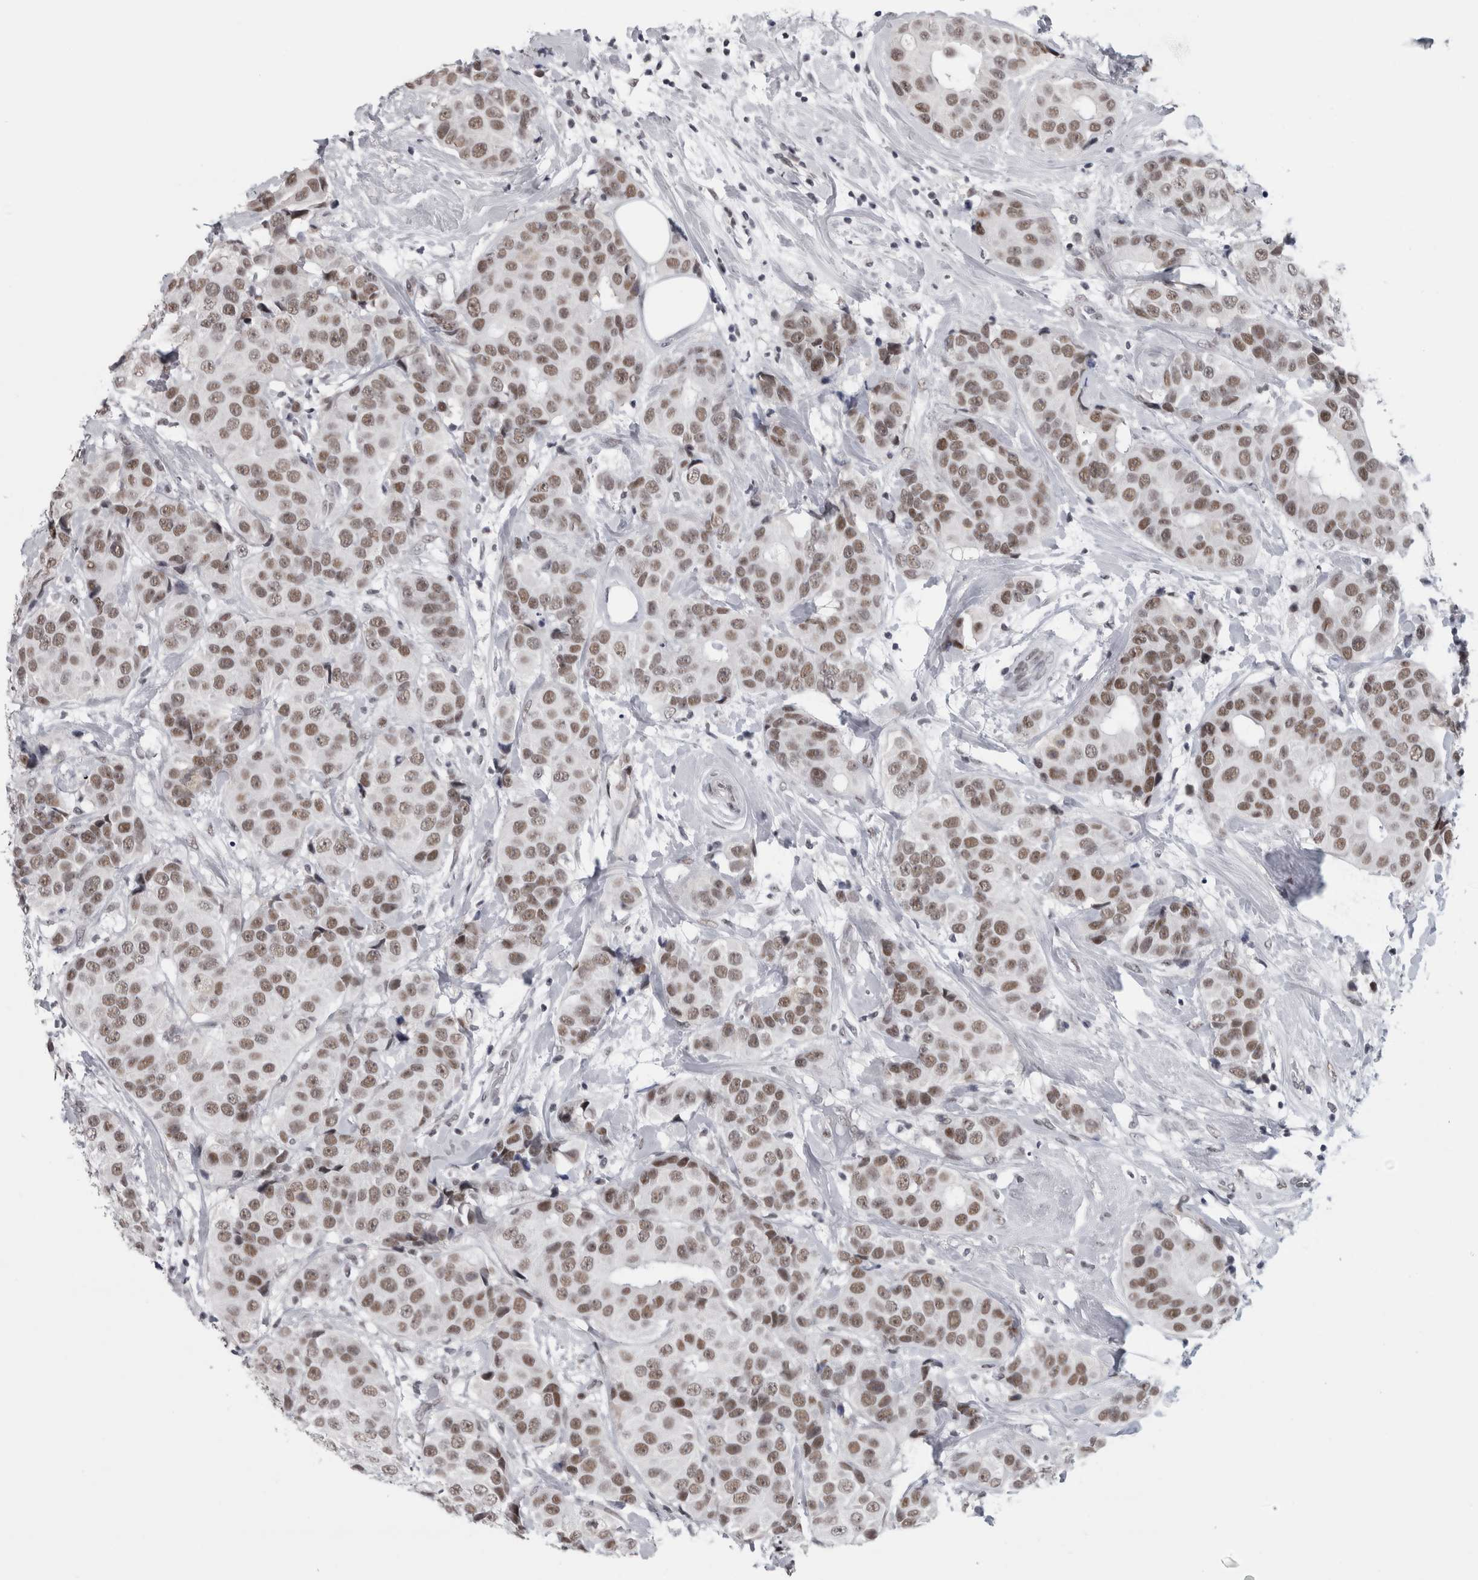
{"staining": {"intensity": "moderate", "quantity": ">75%", "location": "nuclear"}, "tissue": "breast cancer", "cell_type": "Tumor cells", "image_type": "cancer", "snomed": [{"axis": "morphology", "description": "Normal tissue, NOS"}, {"axis": "morphology", "description": "Duct carcinoma"}, {"axis": "topography", "description": "Breast"}], "caption": "Protein expression by IHC displays moderate nuclear staining in approximately >75% of tumor cells in breast cancer.", "gene": "ARID4B", "patient": {"sex": "female", "age": 39}}